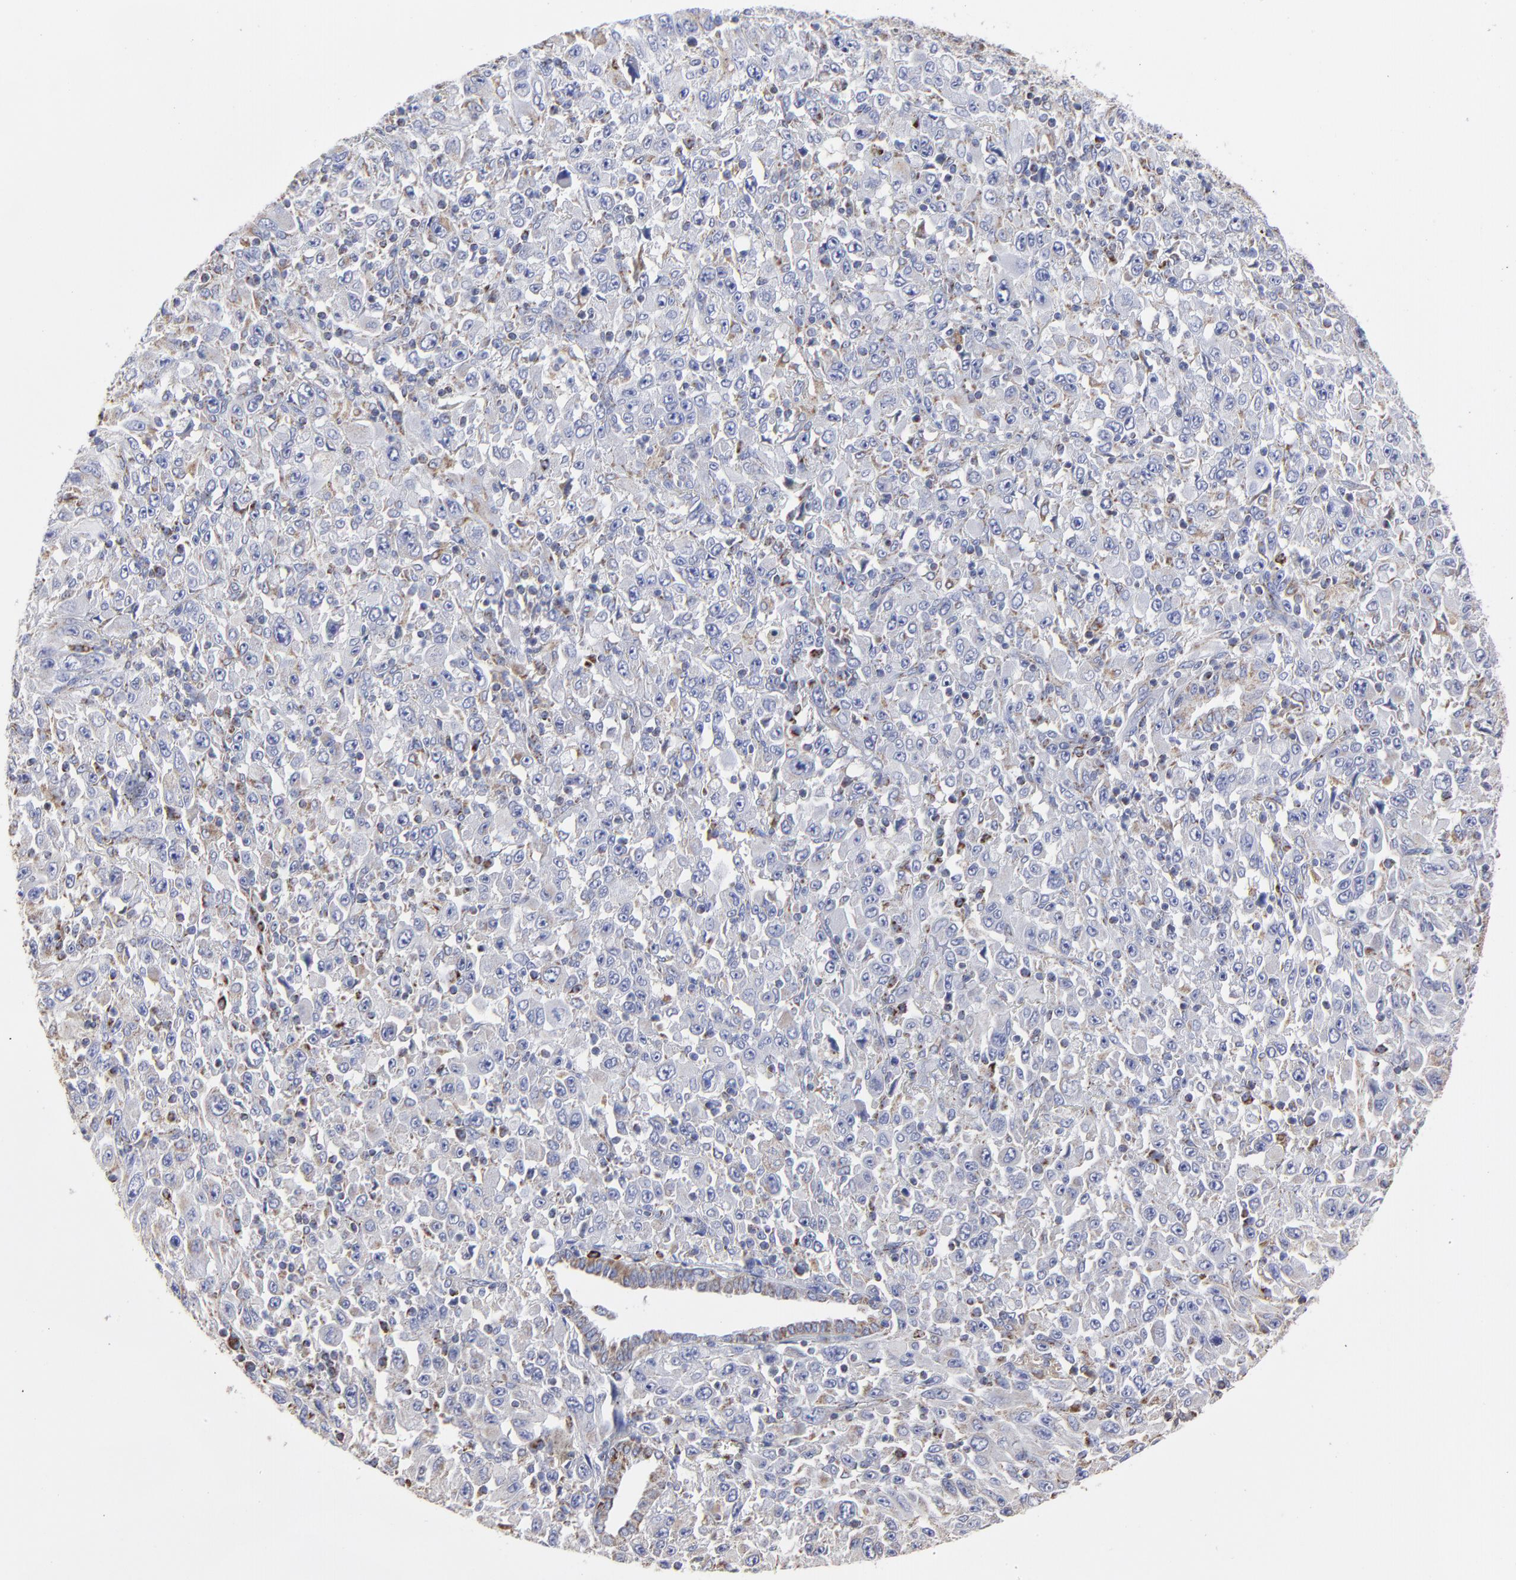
{"staining": {"intensity": "weak", "quantity": "<25%", "location": "cytoplasmic/membranous"}, "tissue": "melanoma", "cell_type": "Tumor cells", "image_type": "cancer", "snomed": [{"axis": "morphology", "description": "Malignant melanoma, Metastatic site"}, {"axis": "topography", "description": "Skin"}], "caption": "Malignant melanoma (metastatic site) was stained to show a protein in brown. There is no significant positivity in tumor cells.", "gene": "PINK1", "patient": {"sex": "female", "age": 56}}